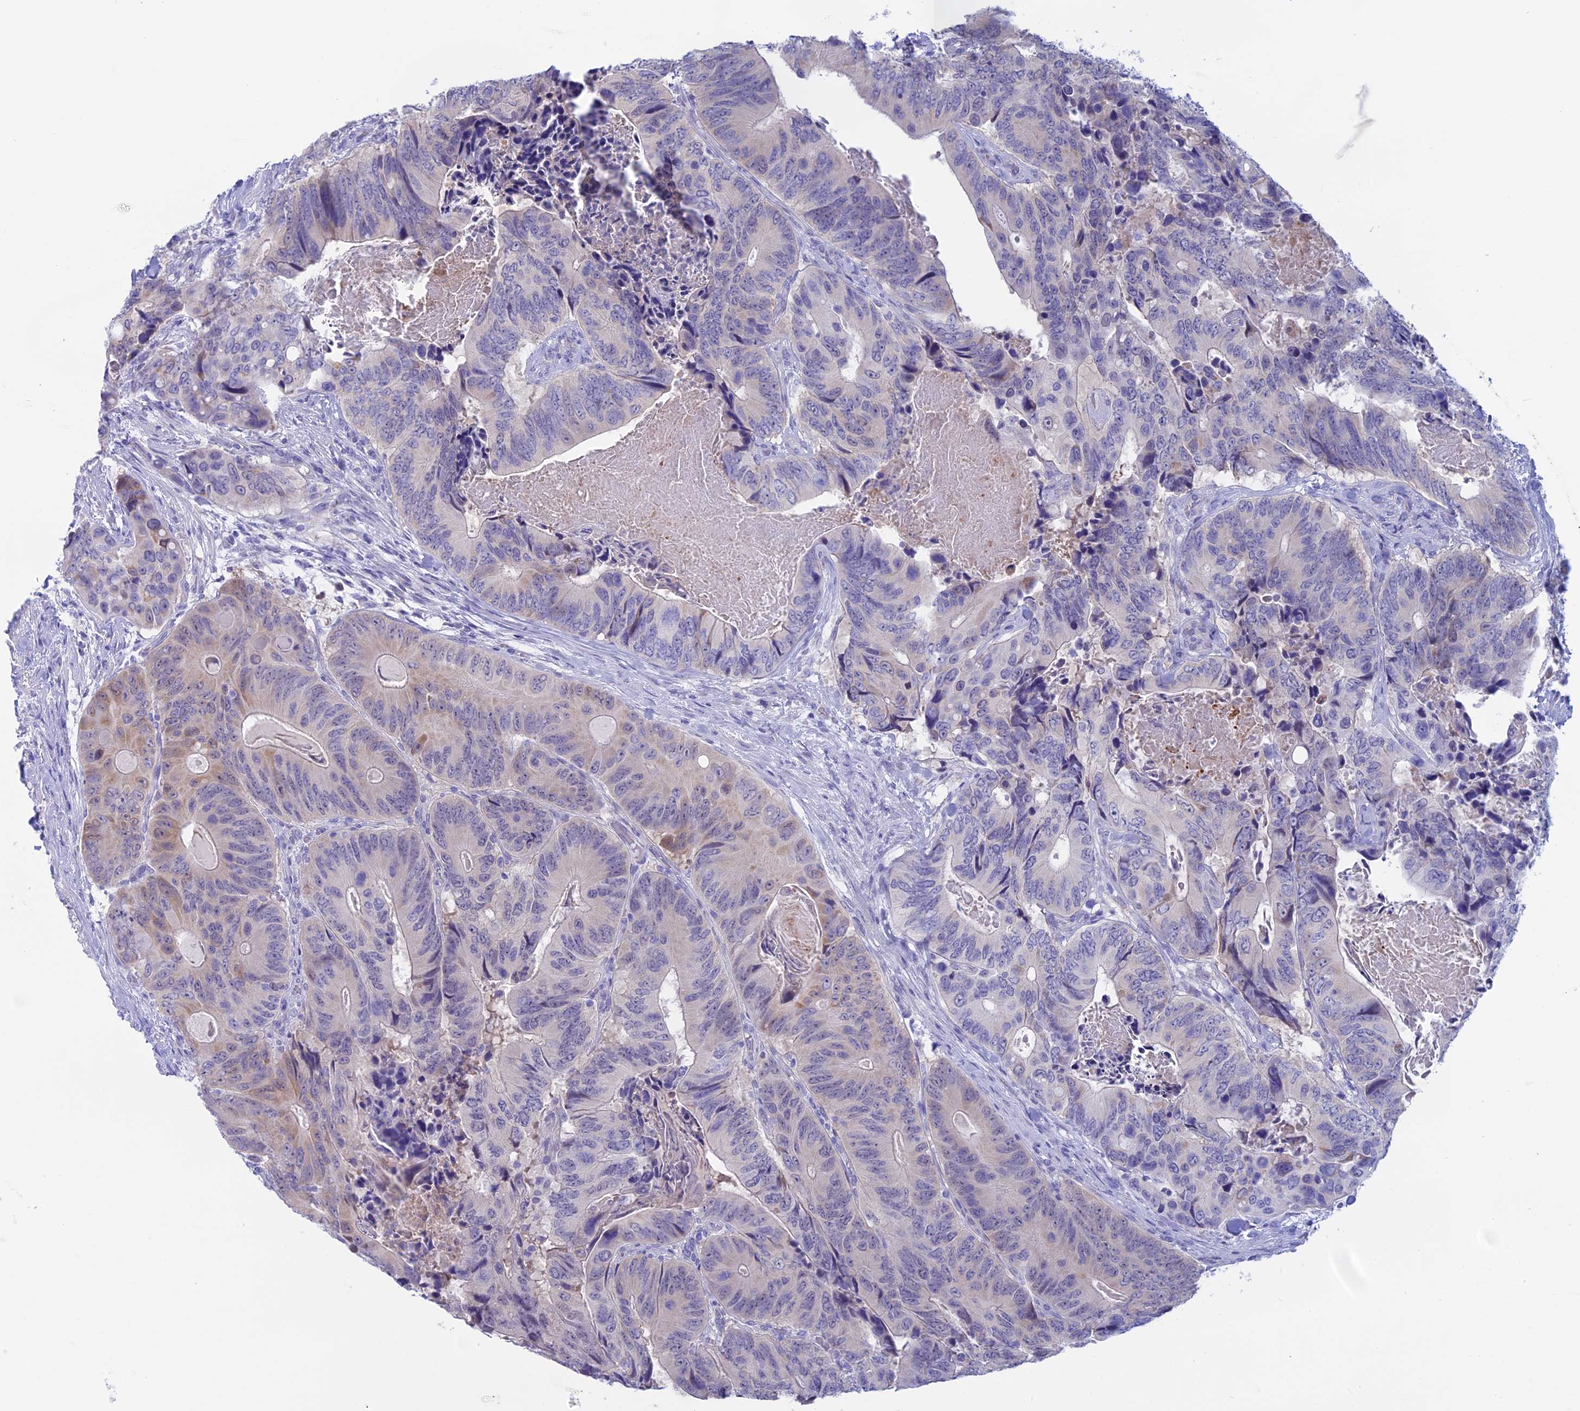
{"staining": {"intensity": "weak", "quantity": "<25%", "location": "cytoplasmic/membranous"}, "tissue": "colorectal cancer", "cell_type": "Tumor cells", "image_type": "cancer", "snomed": [{"axis": "morphology", "description": "Adenocarcinoma, NOS"}, {"axis": "topography", "description": "Colon"}], "caption": "DAB immunohistochemical staining of human adenocarcinoma (colorectal) shows no significant expression in tumor cells. The staining is performed using DAB brown chromogen with nuclei counter-stained in using hematoxylin.", "gene": "LHFPL2", "patient": {"sex": "male", "age": 84}}